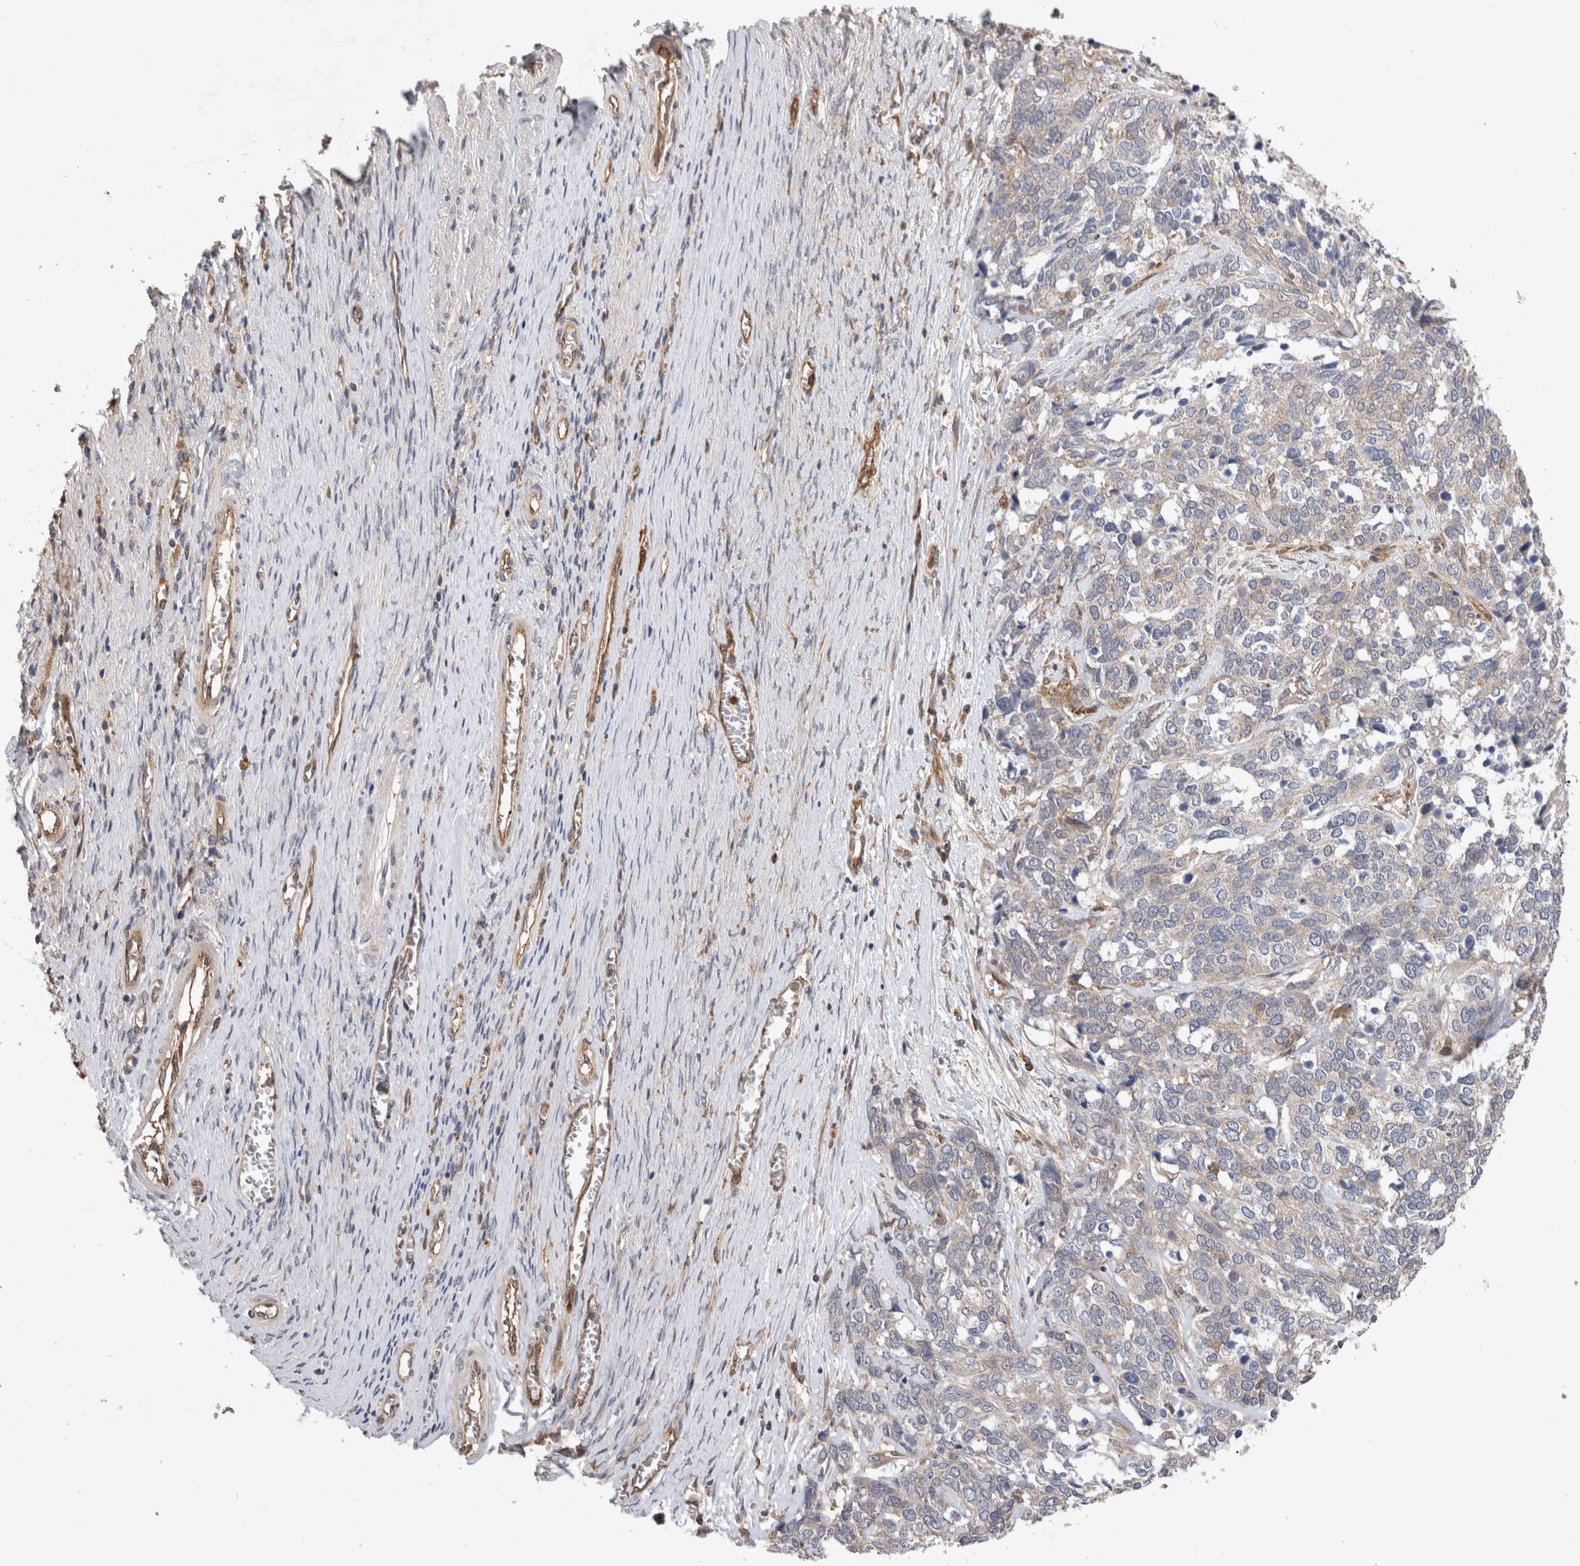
{"staining": {"intensity": "negative", "quantity": "none", "location": "none"}, "tissue": "ovarian cancer", "cell_type": "Tumor cells", "image_type": "cancer", "snomed": [{"axis": "morphology", "description": "Cystadenocarcinoma, serous, NOS"}, {"axis": "topography", "description": "Ovary"}], "caption": "An IHC histopathology image of ovarian cancer is shown. There is no staining in tumor cells of ovarian cancer.", "gene": "BNIP2", "patient": {"sex": "female", "age": 44}}